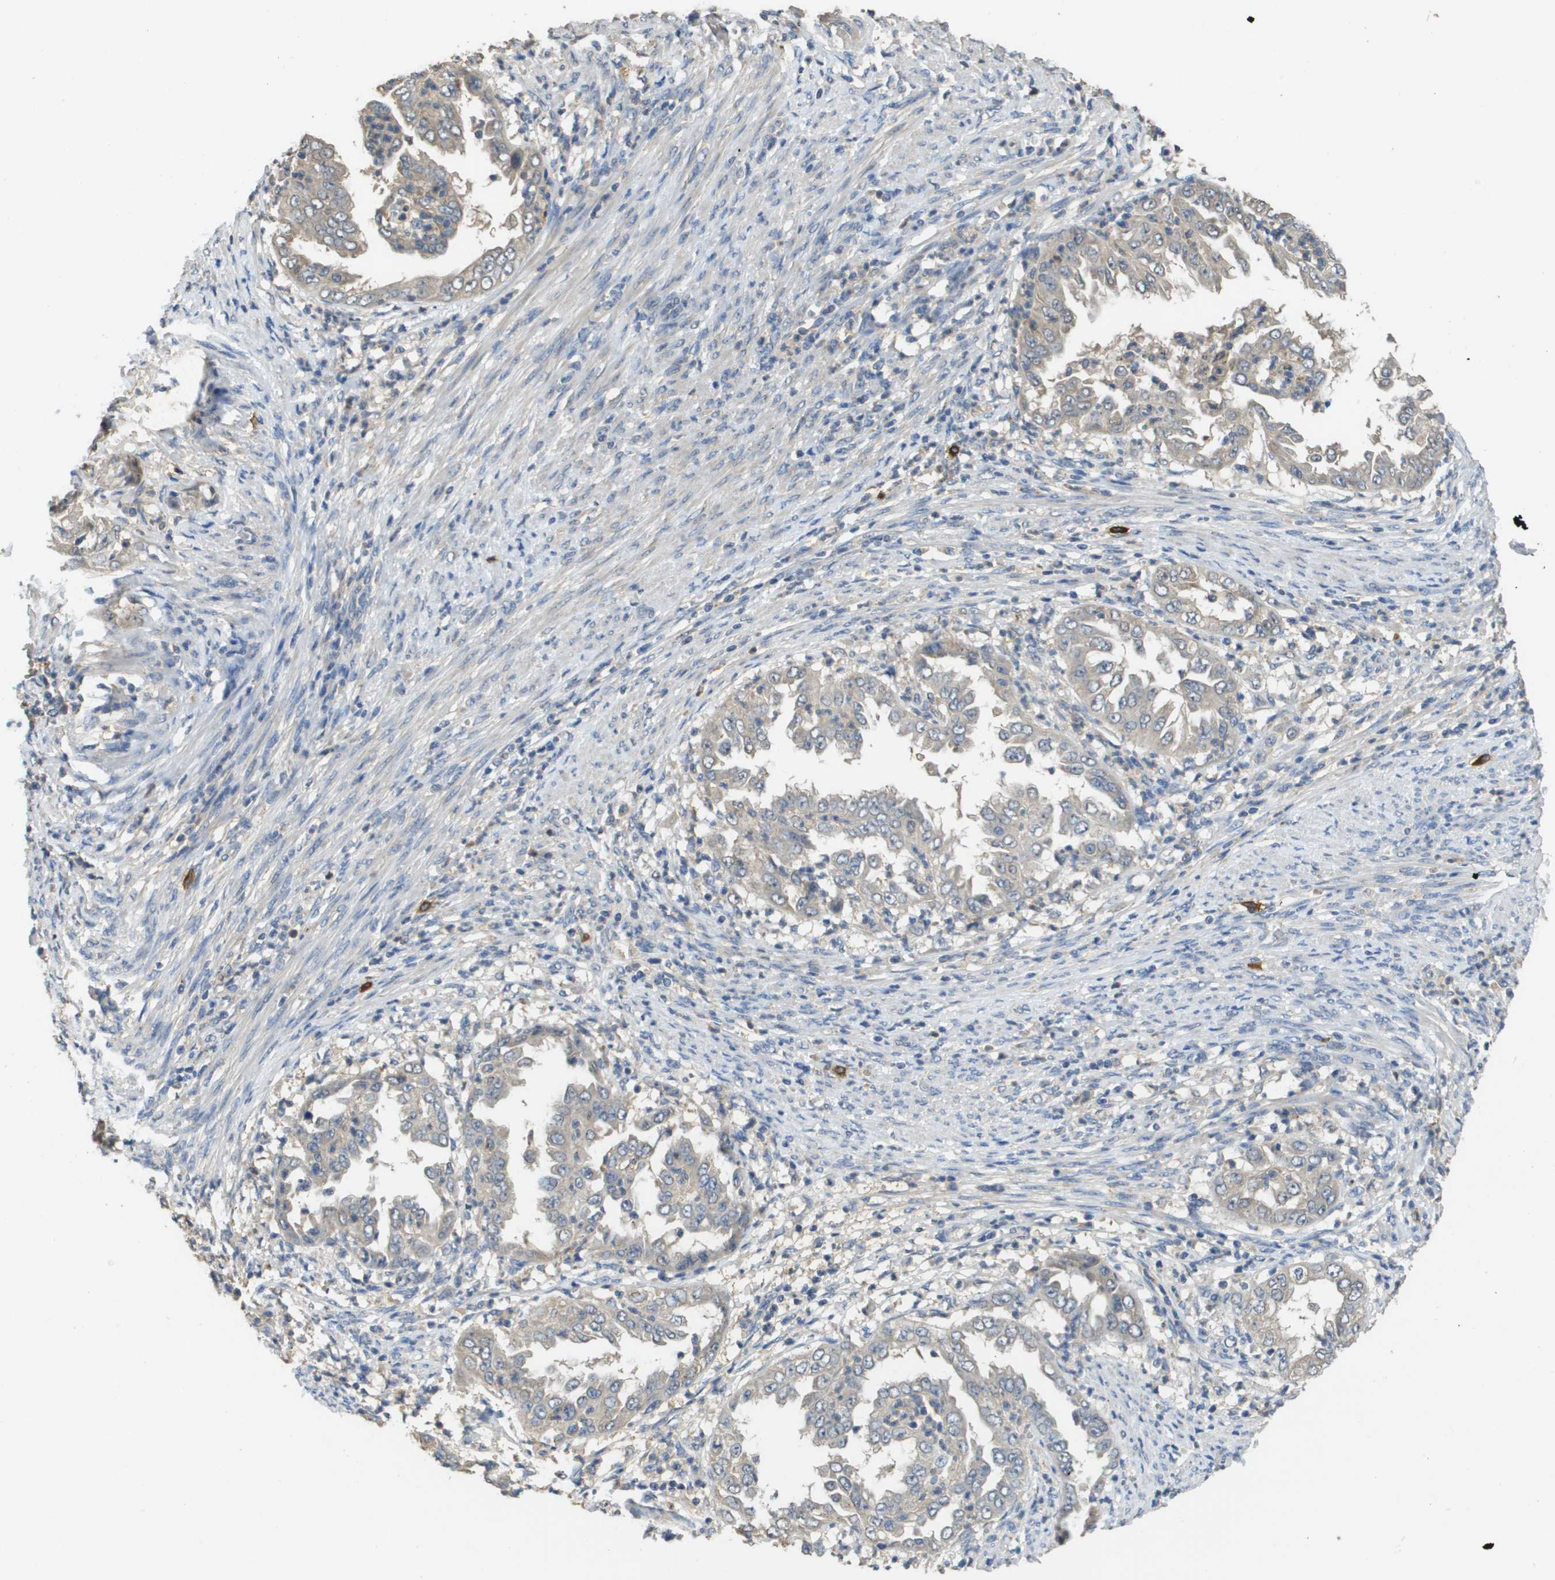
{"staining": {"intensity": "weak", "quantity": "<25%", "location": "cytoplasmic/membranous"}, "tissue": "endometrial cancer", "cell_type": "Tumor cells", "image_type": "cancer", "snomed": [{"axis": "morphology", "description": "Adenocarcinoma, NOS"}, {"axis": "topography", "description": "Endometrium"}], "caption": "A micrograph of human adenocarcinoma (endometrial) is negative for staining in tumor cells.", "gene": "RAB27B", "patient": {"sex": "female", "age": 85}}